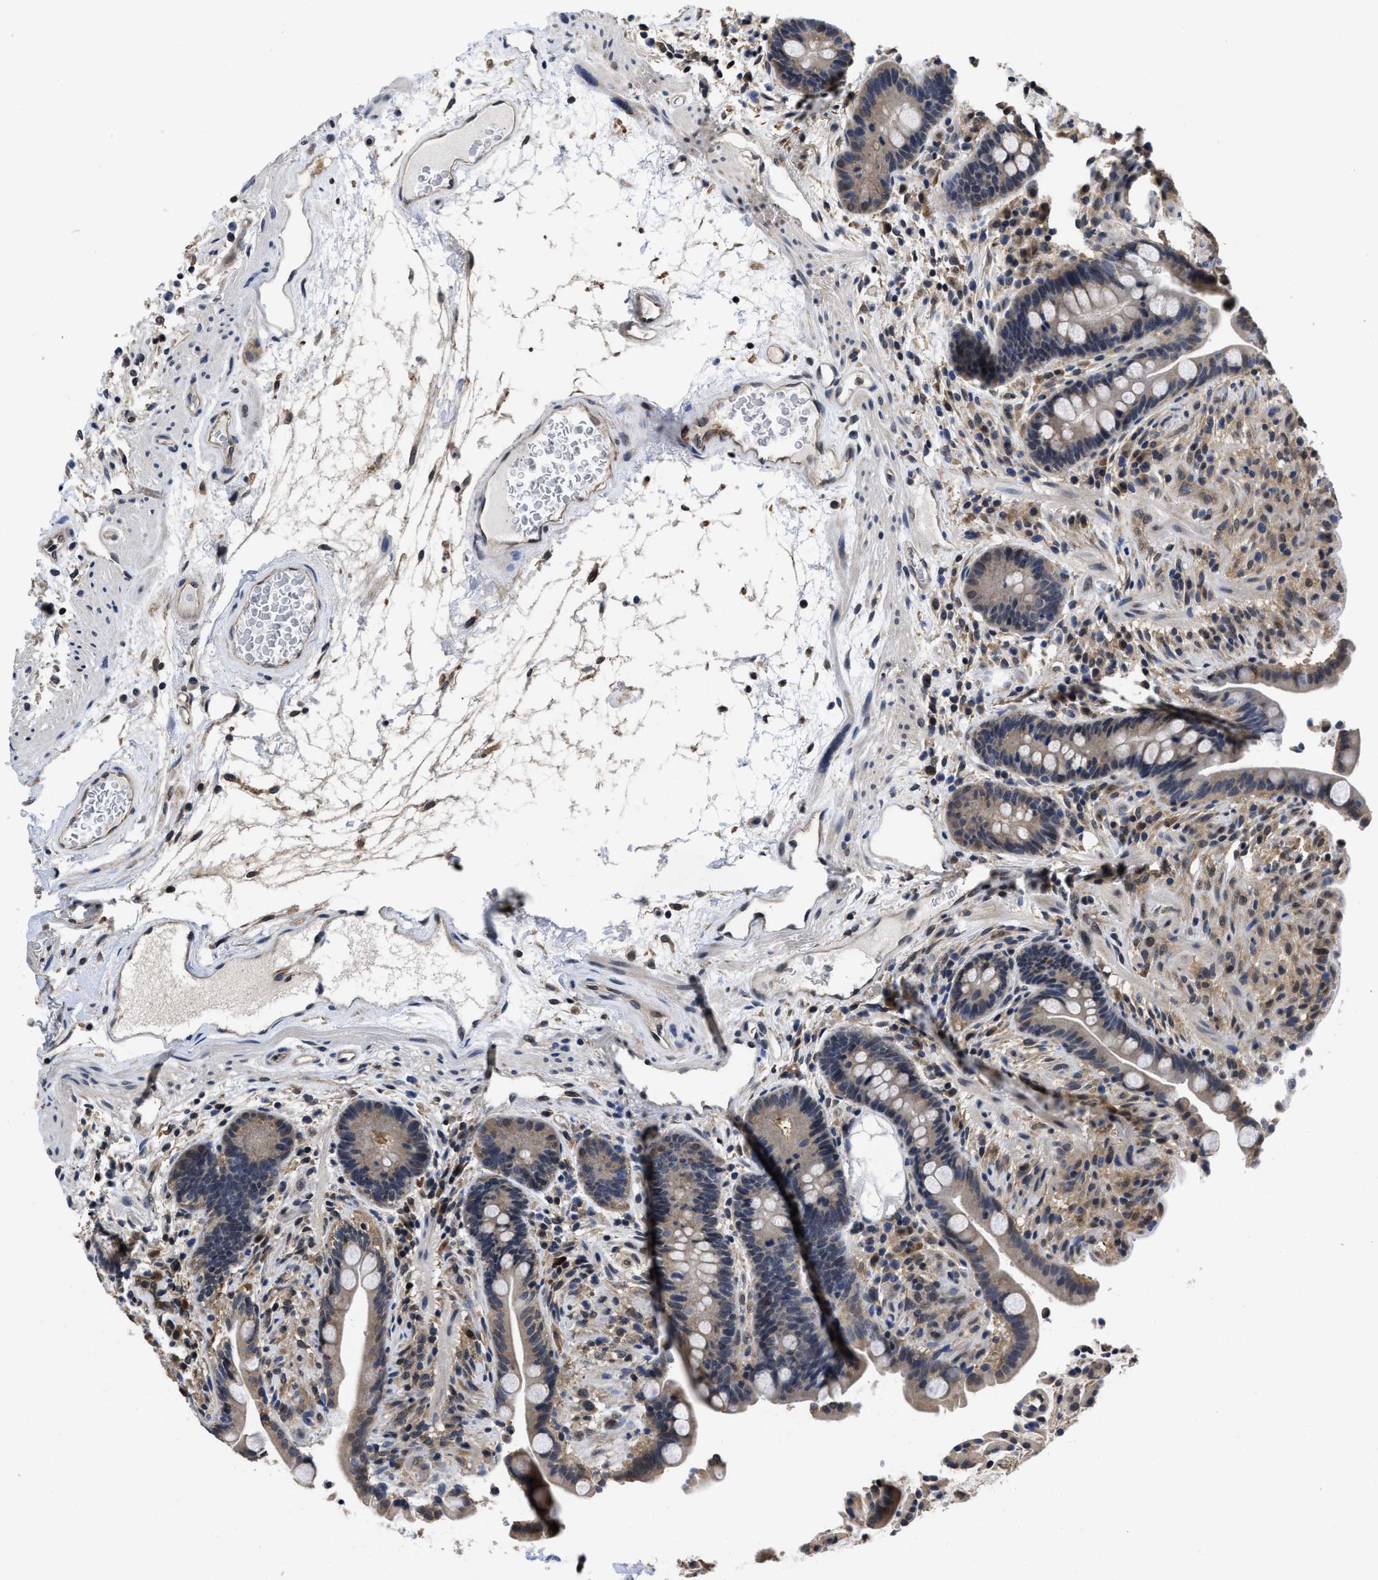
{"staining": {"intensity": "weak", "quantity": ">75%", "location": "cytoplasmic/membranous"}, "tissue": "colon", "cell_type": "Endothelial cells", "image_type": "normal", "snomed": [{"axis": "morphology", "description": "Normal tissue, NOS"}, {"axis": "topography", "description": "Colon"}], "caption": "Immunohistochemistry (IHC) photomicrograph of normal colon: human colon stained using immunohistochemistry (IHC) displays low levels of weak protein expression localized specifically in the cytoplasmic/membranous of endothelial cells, appearing as a cytoplasmic/membranous brown color.", "gene": "MCOLN2", "patient": {"sex": "male", "age": 73}}